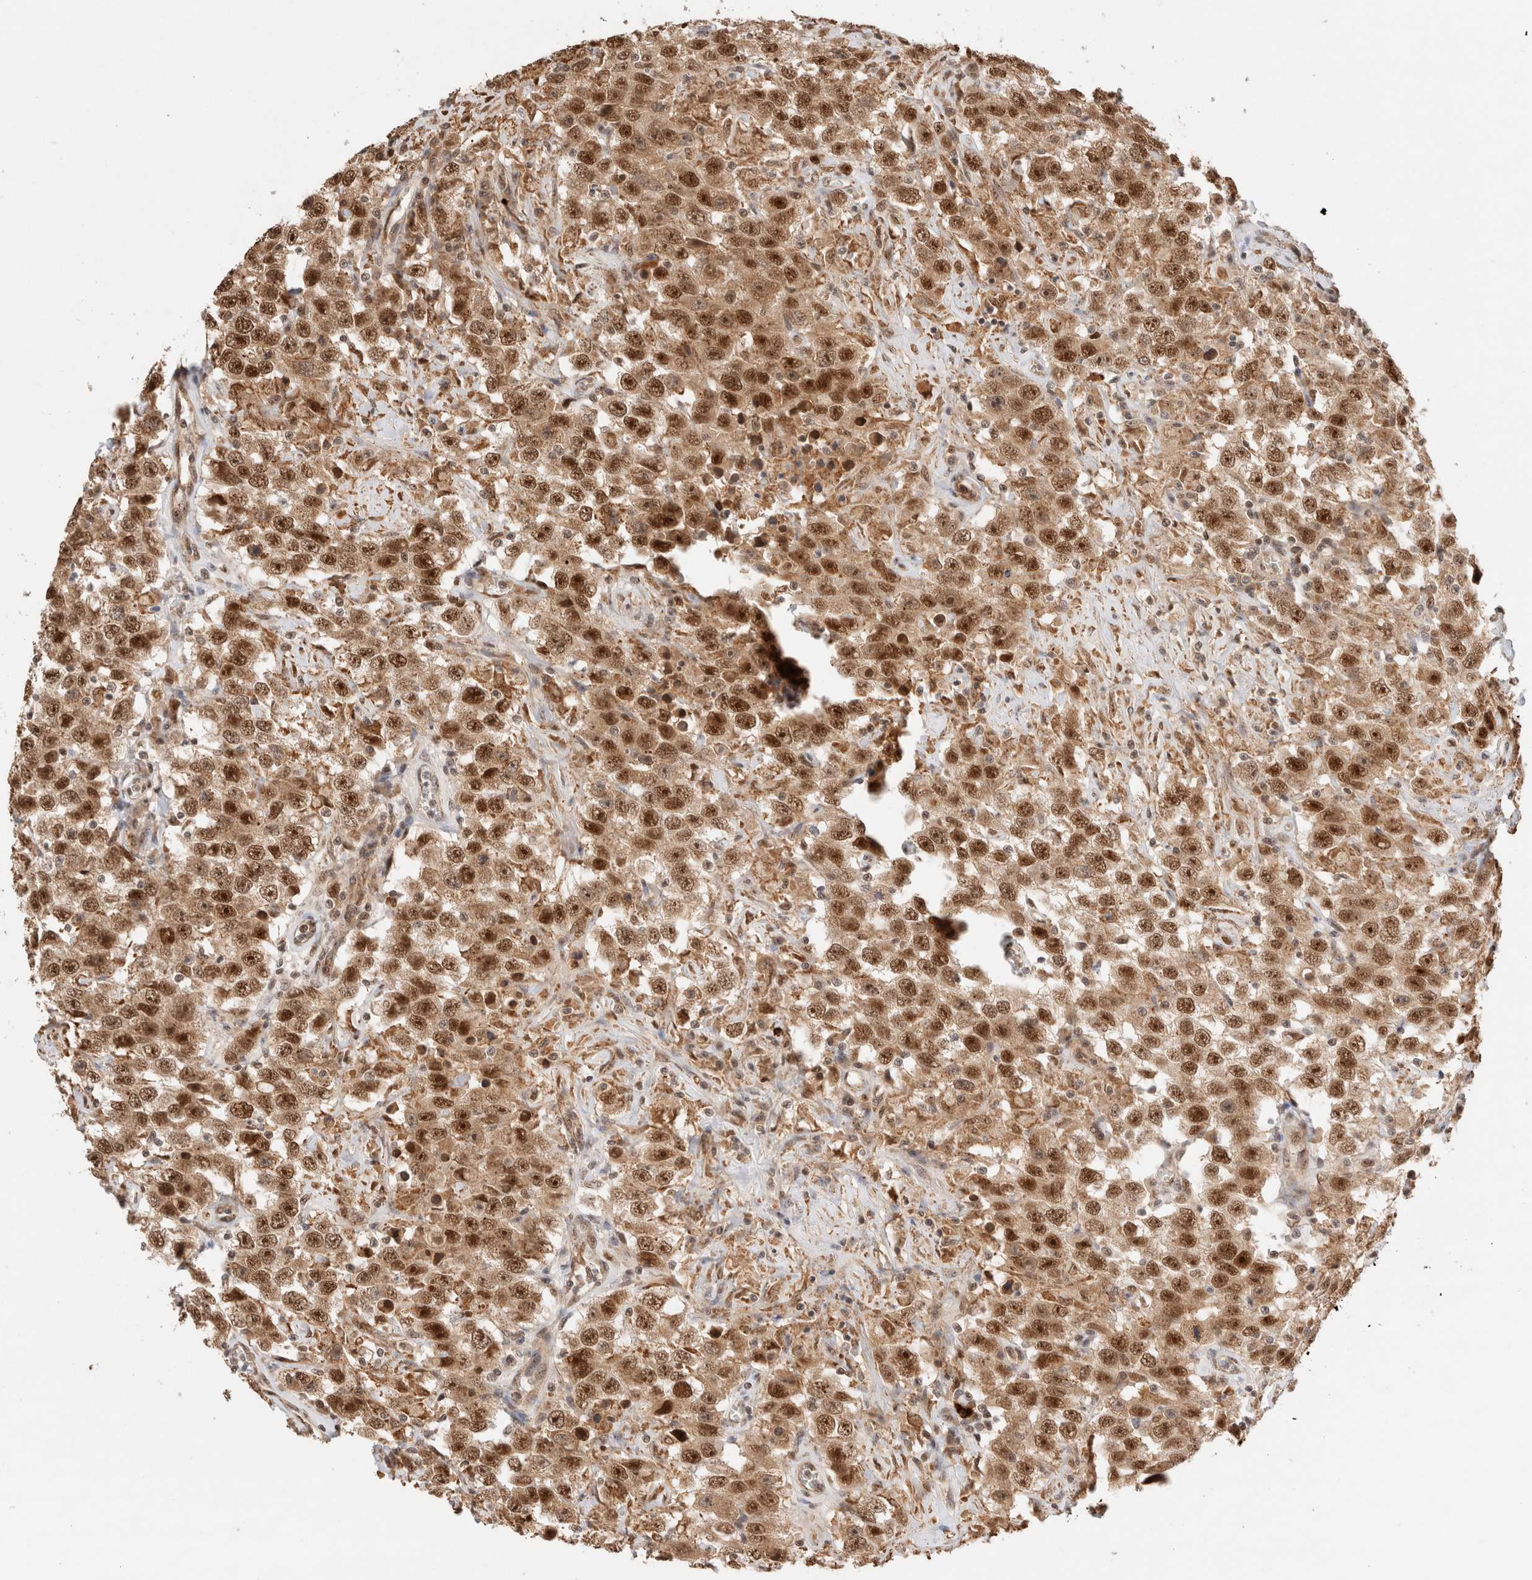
{"staining": {"intensity": "moderate", "quantity": ">75%", "location": "cytoplasmic/membranous,nuclear"}, "tissue": "testis cancer", "cell_type": "Tumor cells", "image_type": "cancer", "snomed": [{"axis": "morphology", "description": "Seminoma, NOS"}, {"axis": "topography", "description": "Testis"}], "caption": "IHC (DAB) staining of human testis seminoma demonstrates moderate cytoplasmic/membranous and nuclear protein staining in about >75% of tumor cells.", "gene": "MPHOSPH6", "patient": {"sex": "male", "age": 41}}